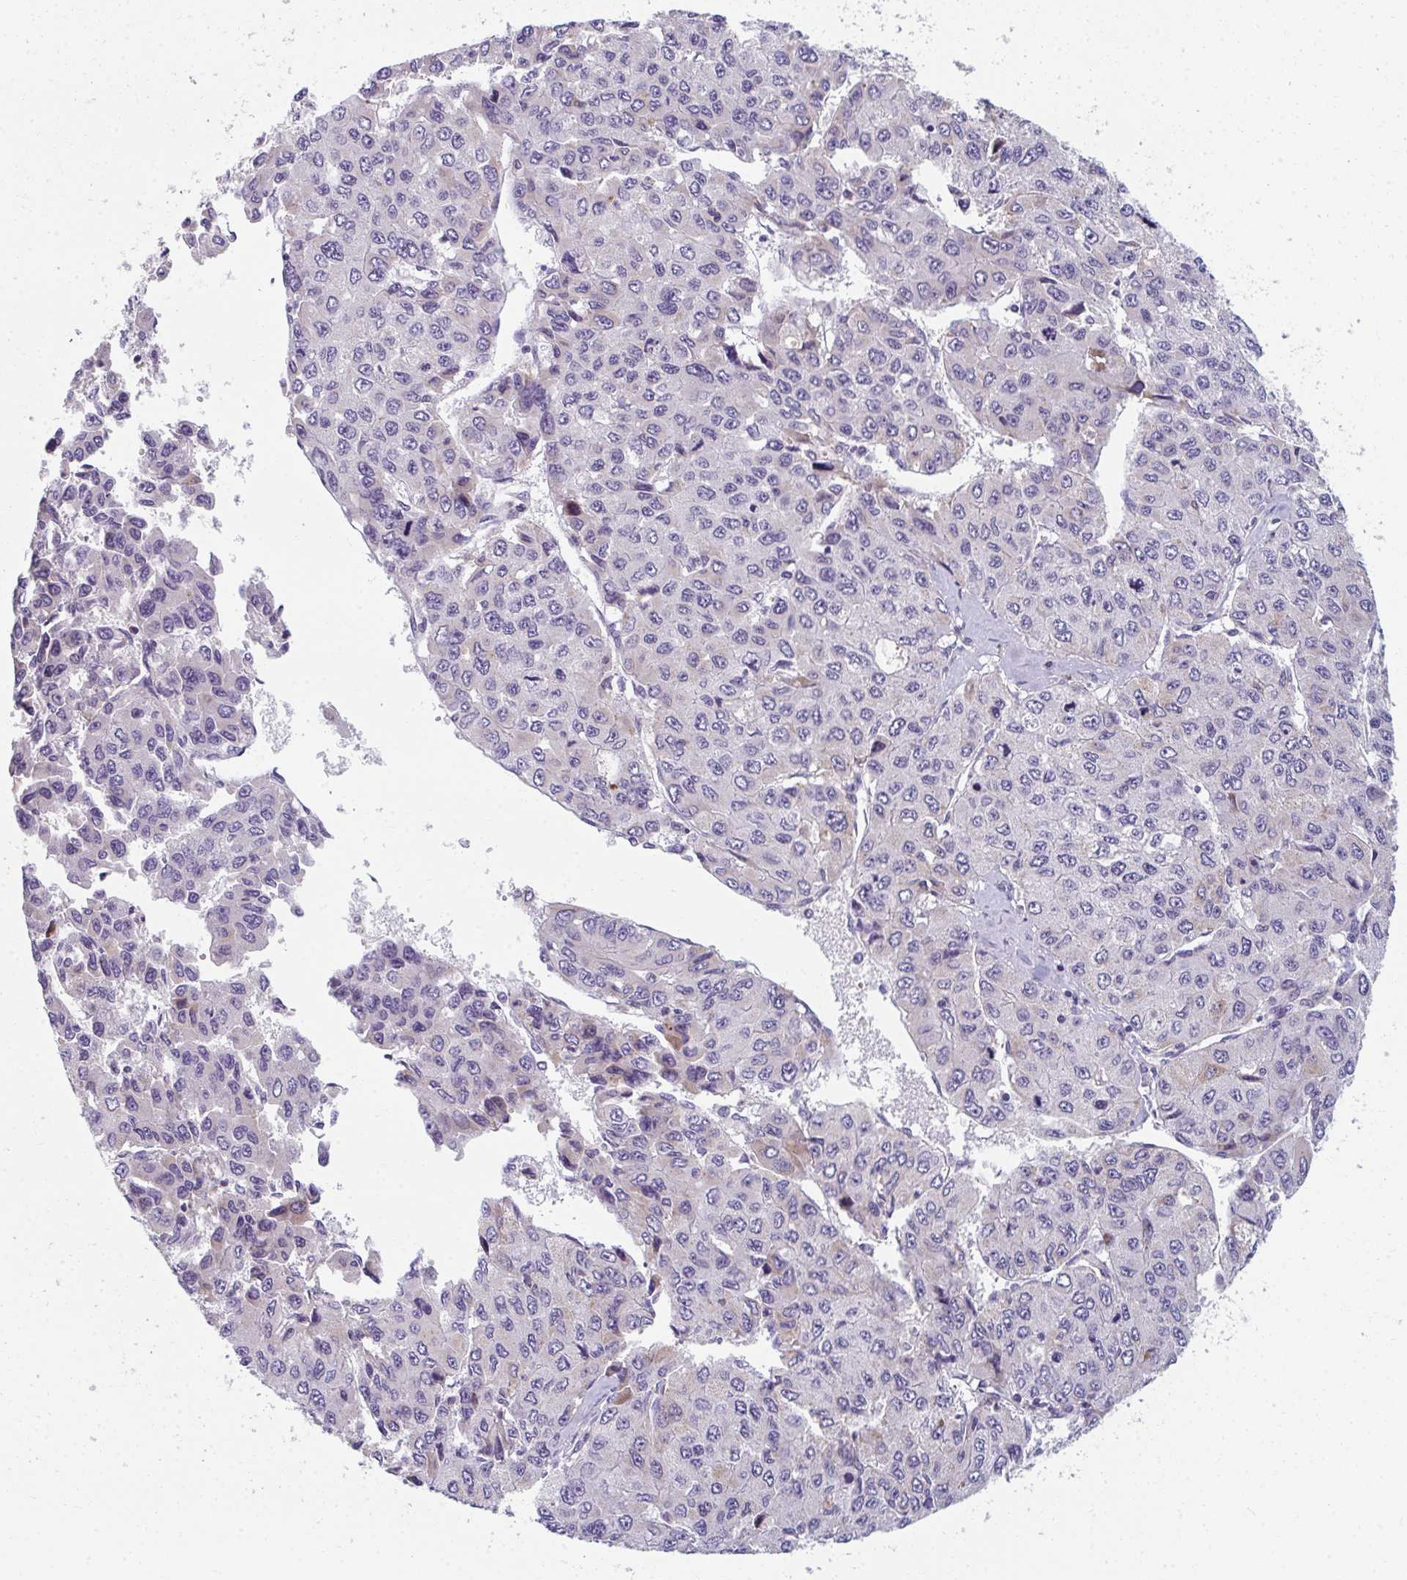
{"staining": {"intensity": "negative", "quantity": "none", "location": "none"}, "tissue": "liver cancer", "cell_type": "Tumor cells", "image_type": "cancer", "snomed": [{"axis": "morphology", "description": "Carcinoma, Hepatocellular, NOS"}, {"axis": "topography", "description": "Liver"}], "caption": "A photomicrograph of human liver hepatocellular carcinoma is negative for staining in tumor cells. (DAB IHC visualized using brightfield microscopy, high magnification).", "gene": "EIF1AD", "patient": {"sex": "female", "age": 66}}